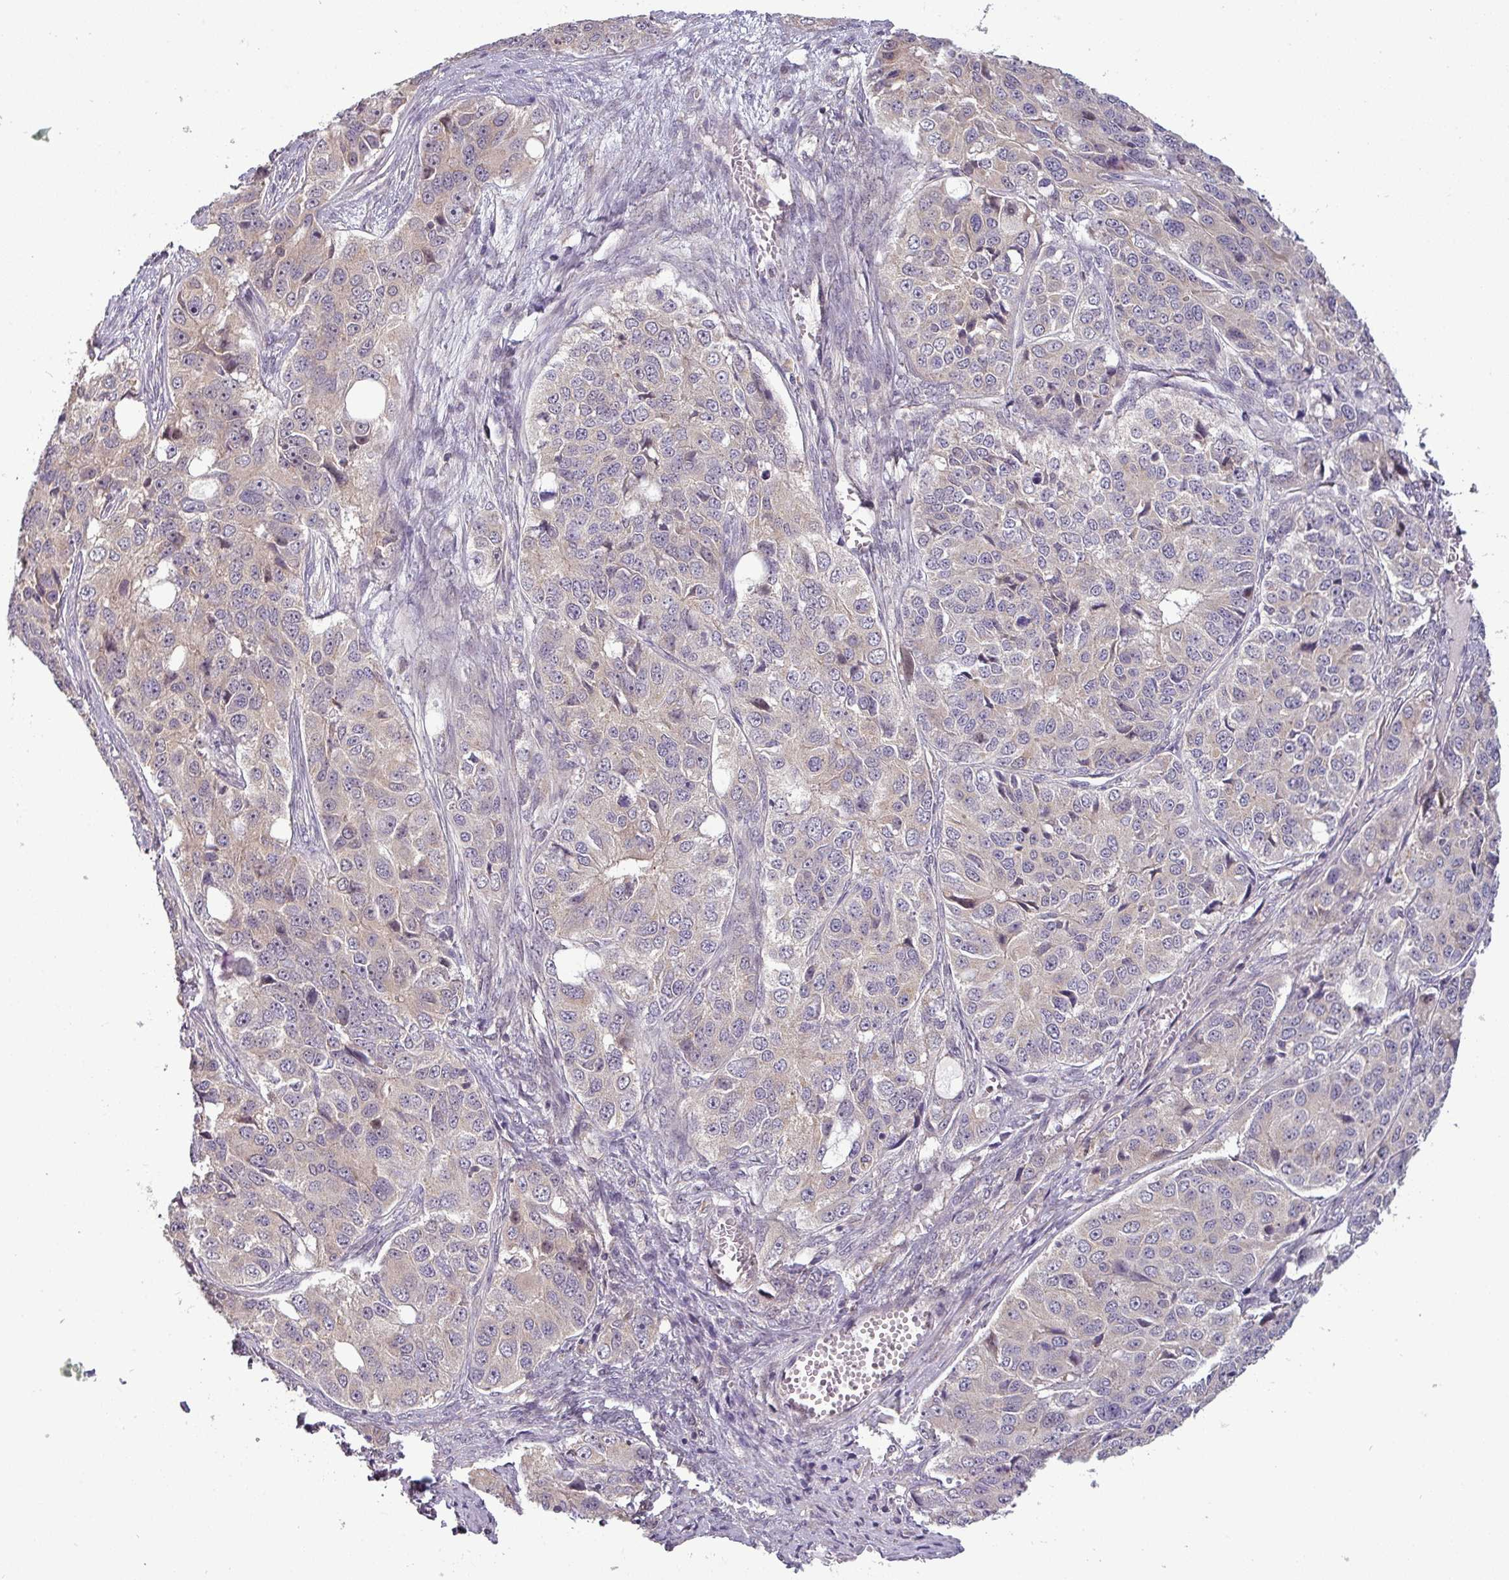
{"staining": {"intensity": "weak", "quantity": "<25%", "location": "cytoplasmic/membranous"}, "tissue": "ovarian cancer", "cell_type": "Tumor cells", "image_type": "cancer", "snomed": [{"axis": "morphology", "description": "Carcinoma, endometroid"}, {"axis": "topography", "description": "Ovary"}], "caption": "Tumor cells are negative for brown protein staining in endometroid carcinoma (ovarian).", "gene": "NIN", "patient": {"sex": "female", "age": 51}}